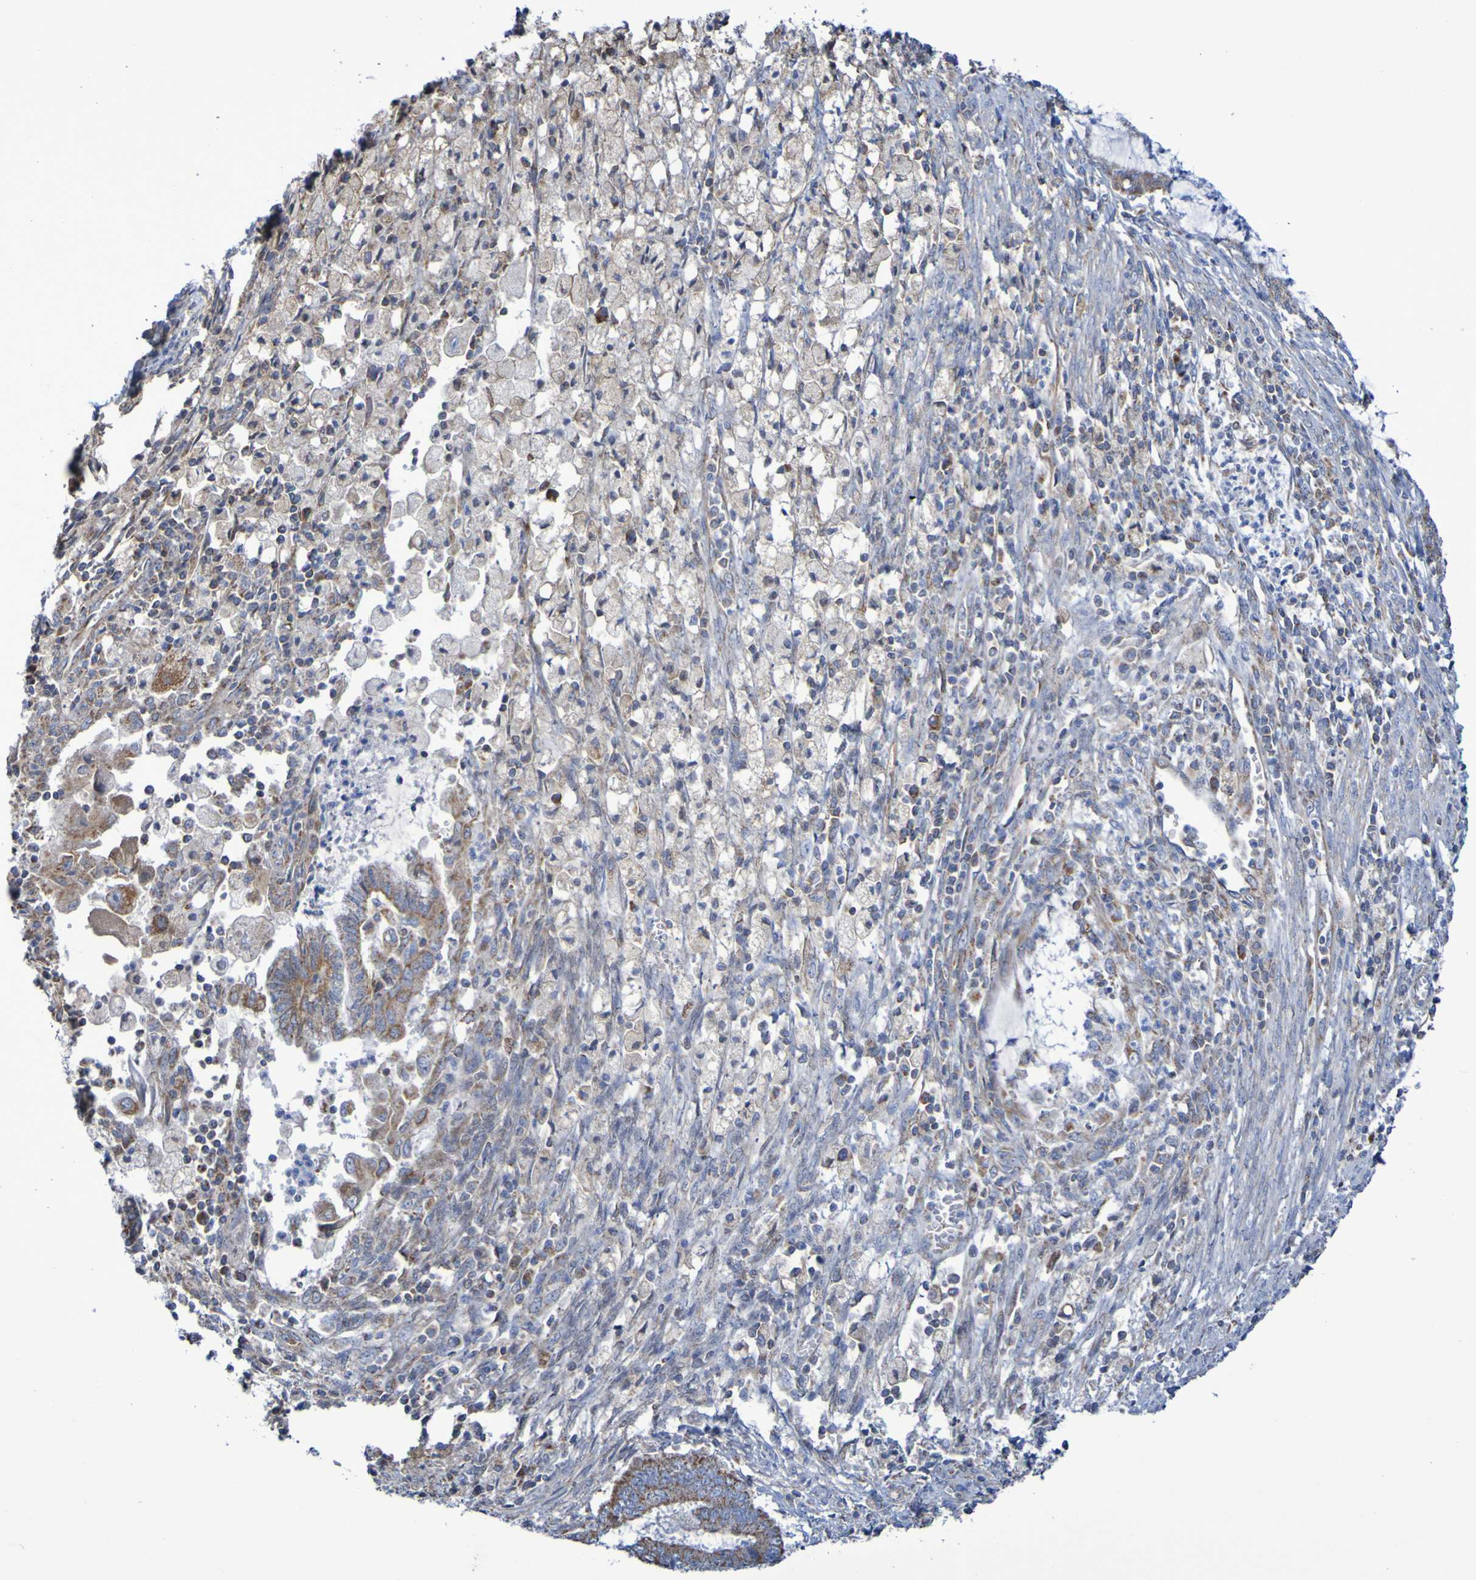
{"staining": {"intensity": "moderate", "quantity": "25%-75%", "location": "cytoplasmic/membranous"}, "tissue": "cervical cancer", "cell_type": "Tumor cells", "image_type": "cancer", "snomed": [{"axis": "morphology", "description": "Normal tissue, NOS"}, {"axis": "morphology", "description": "Adenocarcinoma, NOS"}, {"axis": "topography", "description": "Cervix"}, {"axis": "topography", "description": "Endometrium"}], "caption": "IHC micrograph of cervical cancer (adenocarcinoma) stained for a protein (brown), which displays medium levels of moderate cytoplasmic/membranous expression in approximately 25%-75% of tumor cells.", "gene": "CNTN2", "patient": {"sex": "female", "age": 86}}